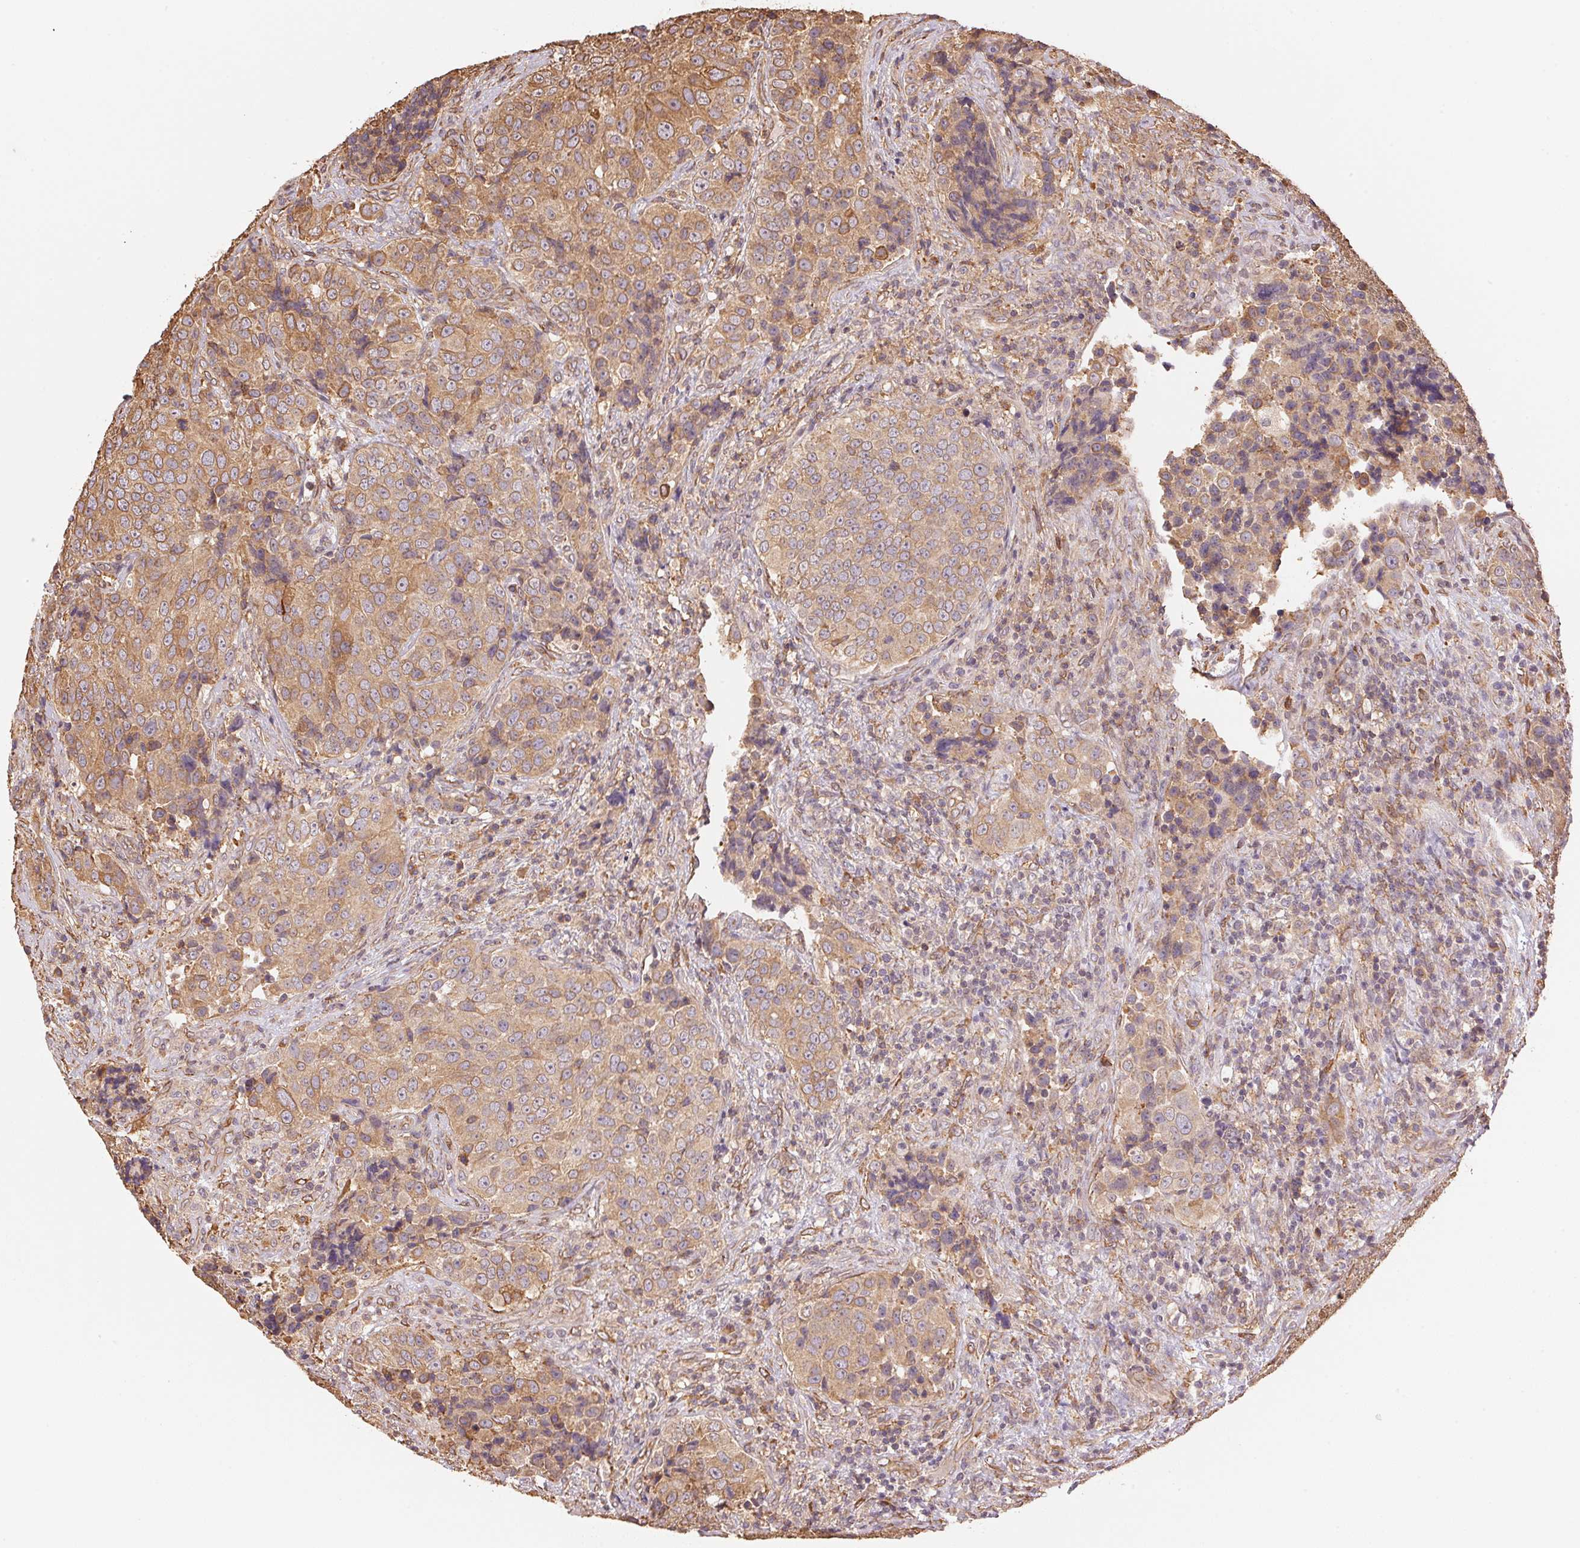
{"staining": {"intensity": "moderate", "quantity": ">75%", "location": "cytoplasmic/membranous"}, "tissue": "urothelial cancer", "cell_type": "Tumor cells", "image_type": "cancer", "snomed": [{"axis": "morphology", "description": "Urothelial carcinoma, NOS"}, {"axis": "topography", "description": "Urinary bladder"}], "caption": "IHC (DAB (3,3'-diaminobenzidine)) staining of urothelial cancer reveals moderate cytoplasmic/membranous protein staining in approximately >75% of tumor cells. The protein is shown in brown color, while the nuclei are stained blue.", "gene": "C6orf163", "patient": {"sex": "male", "age": 52}}